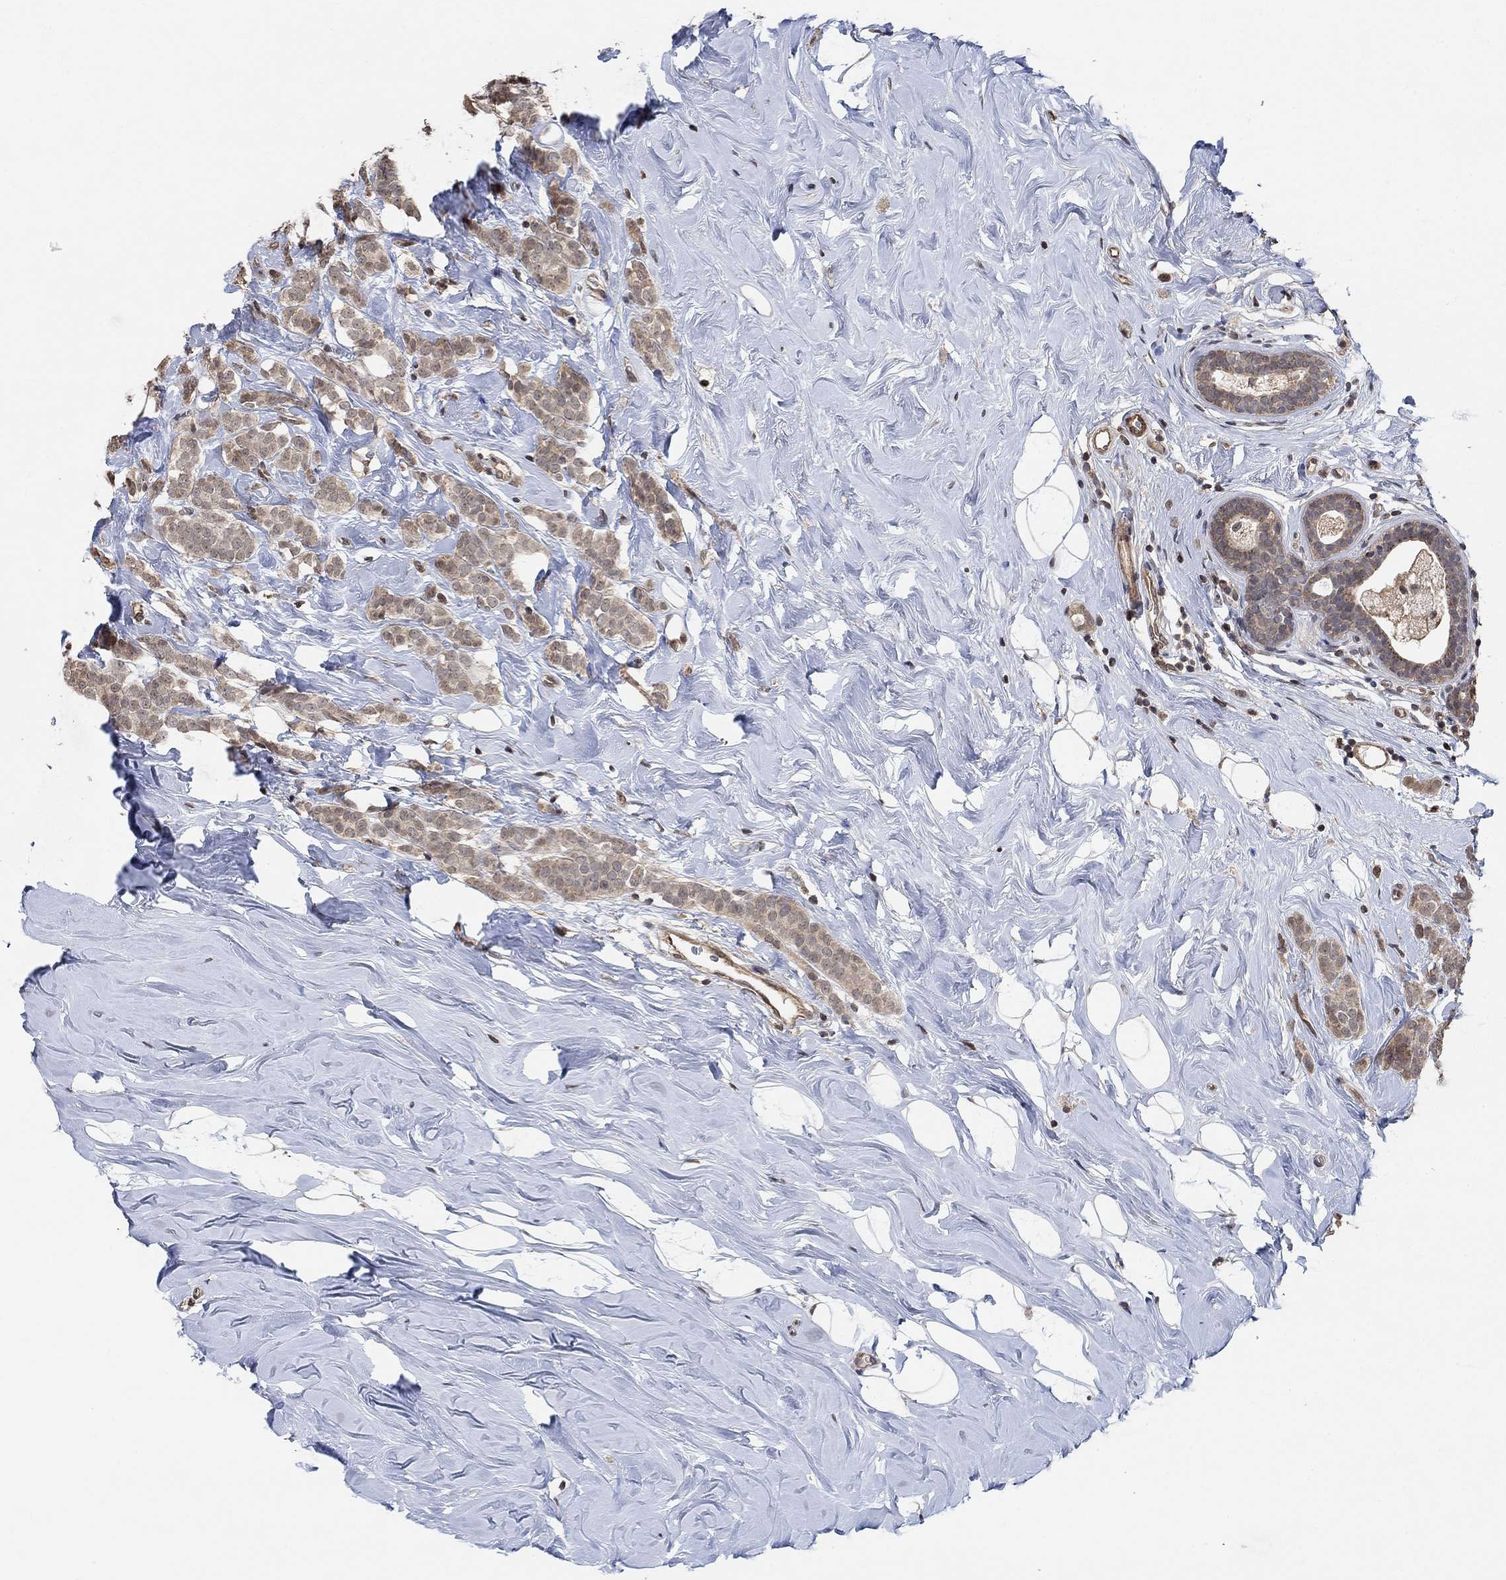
{"staining": {"intensity": "weak", "quantity": "25%-75%", "location": "cytoplasmic/membranous"}, "tissue": "breast cancer", "cell_type": "Tumor cells", "image_type": "cancer", "snomed": [{"axis": "morphology", "description": "Lobular carcinoma"}, {"axis": "topography", "description": "Breast"}], "caption": "This photomicrograph exhibits breast lobular carcinoma stained with immunohistochemistry to label a protein in brown. The cytoplasmic/membranous of tumor cells show weak positivity for the protein. Nuclei are counter-stained blue.", "gene": "UNC5B", "patient": {"sex": "female", "age": 49}}